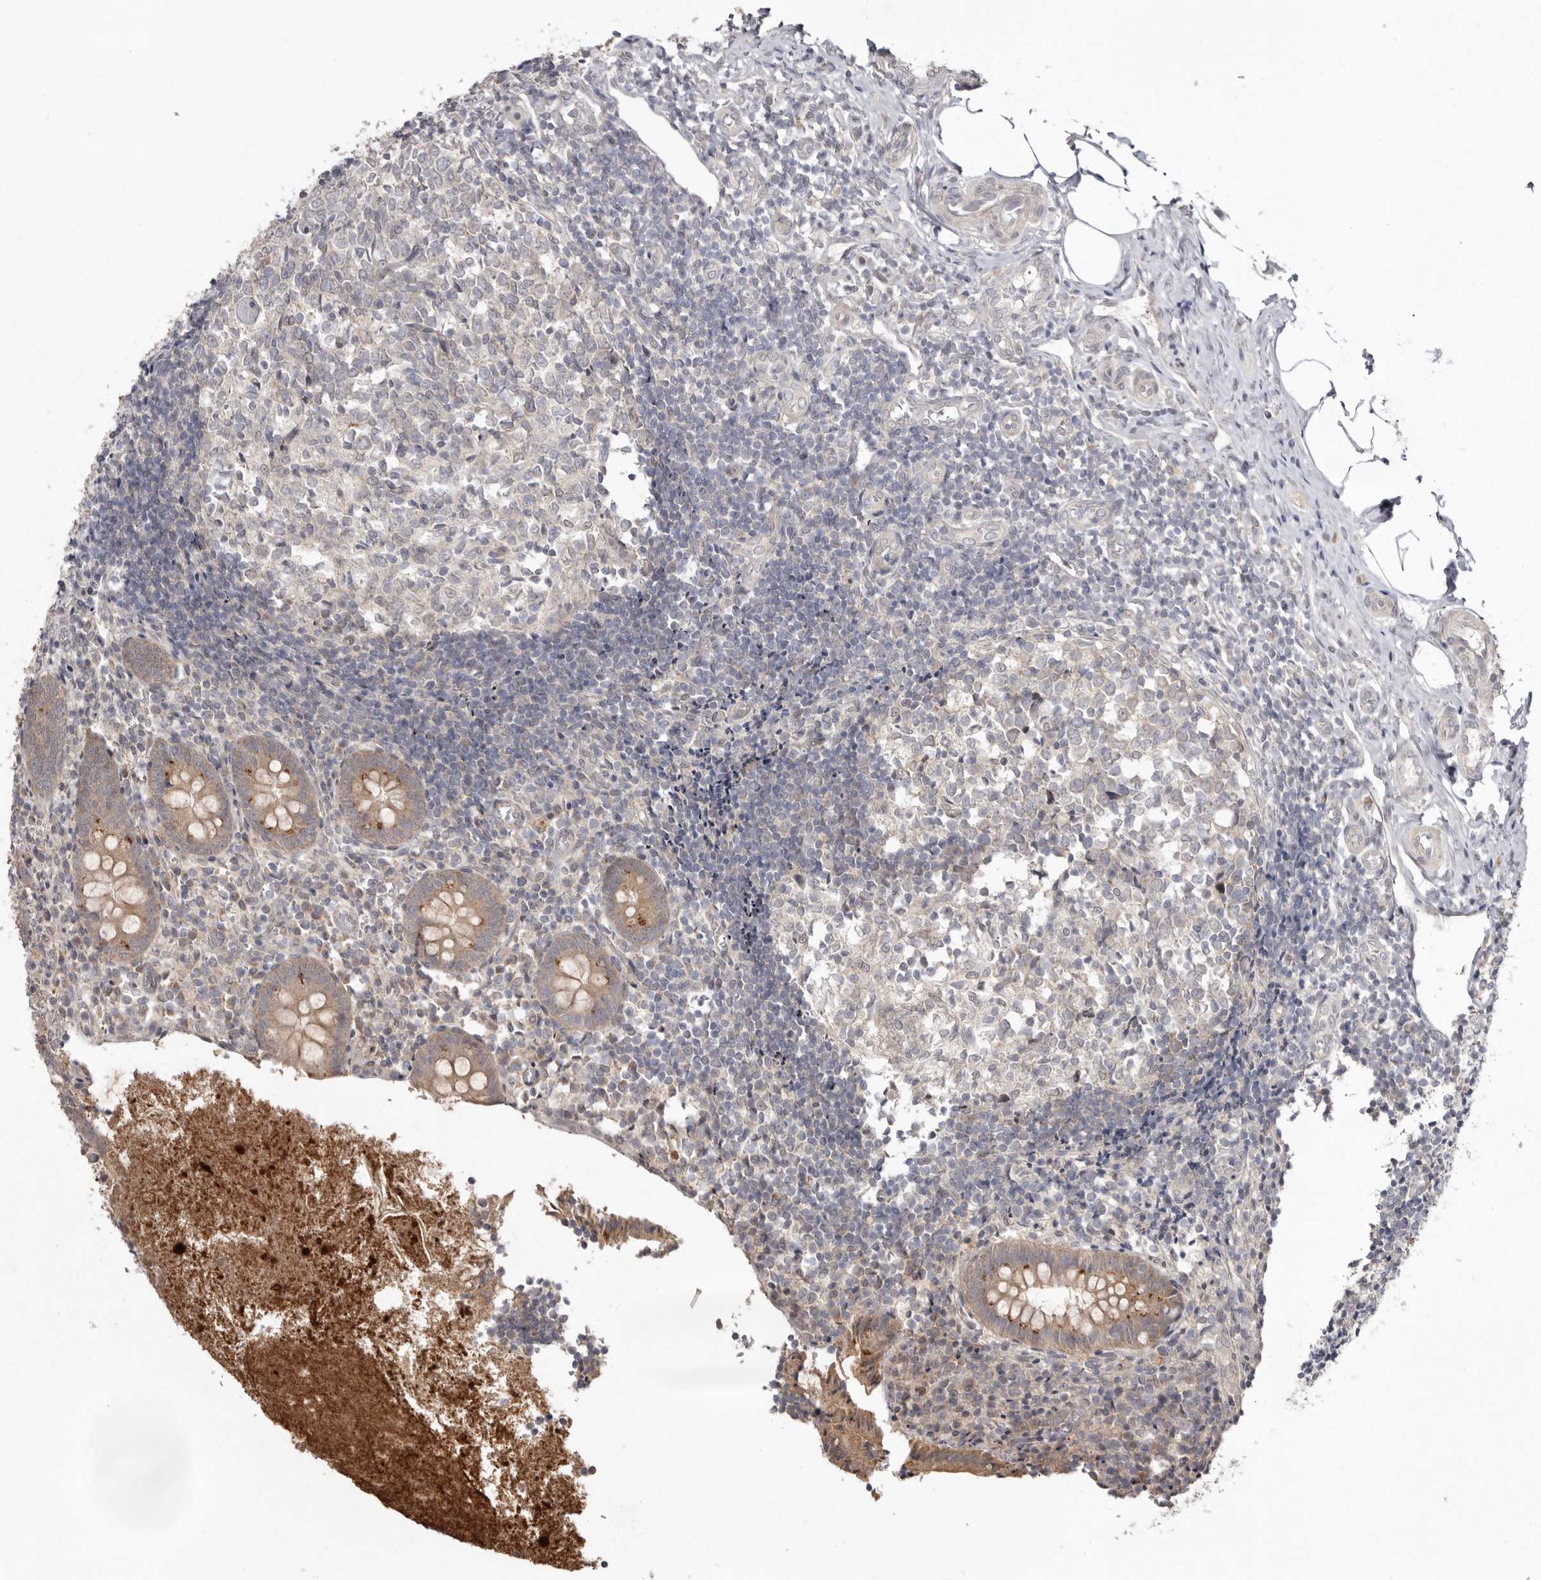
{"staining": {"intensity": "moderate", "quantity": ">75%", "location": "cytoplasmic/membranous"}, "tissue": "appendix", "cell_type": "Glandular cells", "image_type": "normal", "snomed": [{"axis": "morphology", "description": "Normal tissue, NOS"}, {"axis": "topography", "description": "Appendix"}], "caption": "Benign appendix reveals moderate cytoplasmic/membranous expression in about >75% of glandular cells The staining was performed using DAB to visualize the protein expression in brown, while the nuclei were stained in blue with hematoxylin (Magnification: 20x)..", "gene": "NSUN4", "patient": {"sex": "female", "age": 17}}